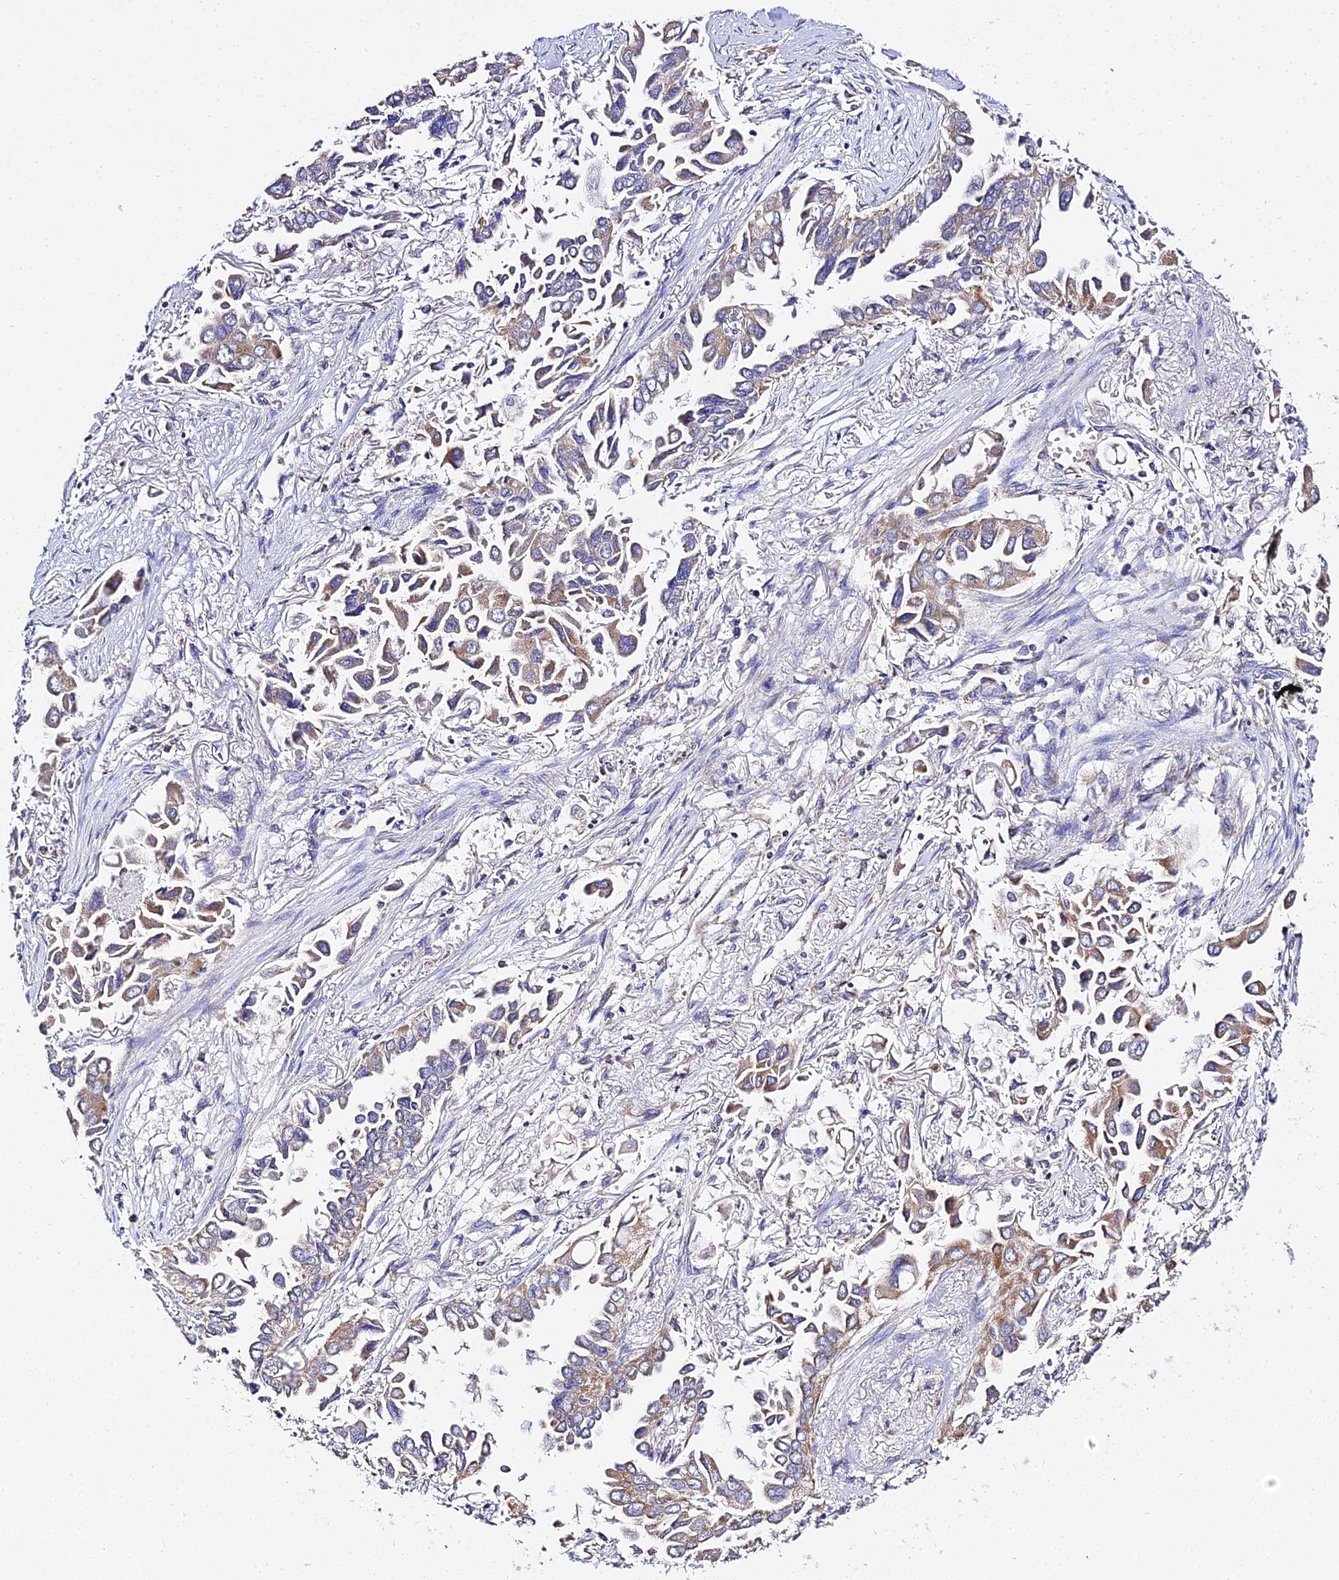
{"staining": {"intensity": "moderate", "quantity": "25%-75%", "location": "cytoplasmic/membranous"}, "tissue": "lung cancer", "cell_type": "Tumor cells", "image_type": "cancer", "snomed": [{"axis": "morphology", "description": "Adenocarcinoma, NOS"}, {"axis": "topography", "description": "Lung"}], "caption": "Immunohistochemistry staining of lung cancer (adenocarcinoma), which shows medium levels of moderate cytoplasmic/membranous staining in approximately 25%-75% of tumor cells indicating moderate cytoplasmic/membranous protein expression. The staining was performed using DAB (brown) for protein detection and nuclei were counterstained in hematoxylin (blue).", "gene": "TYW5", "patient": {"sex": "female", "age": 76}}